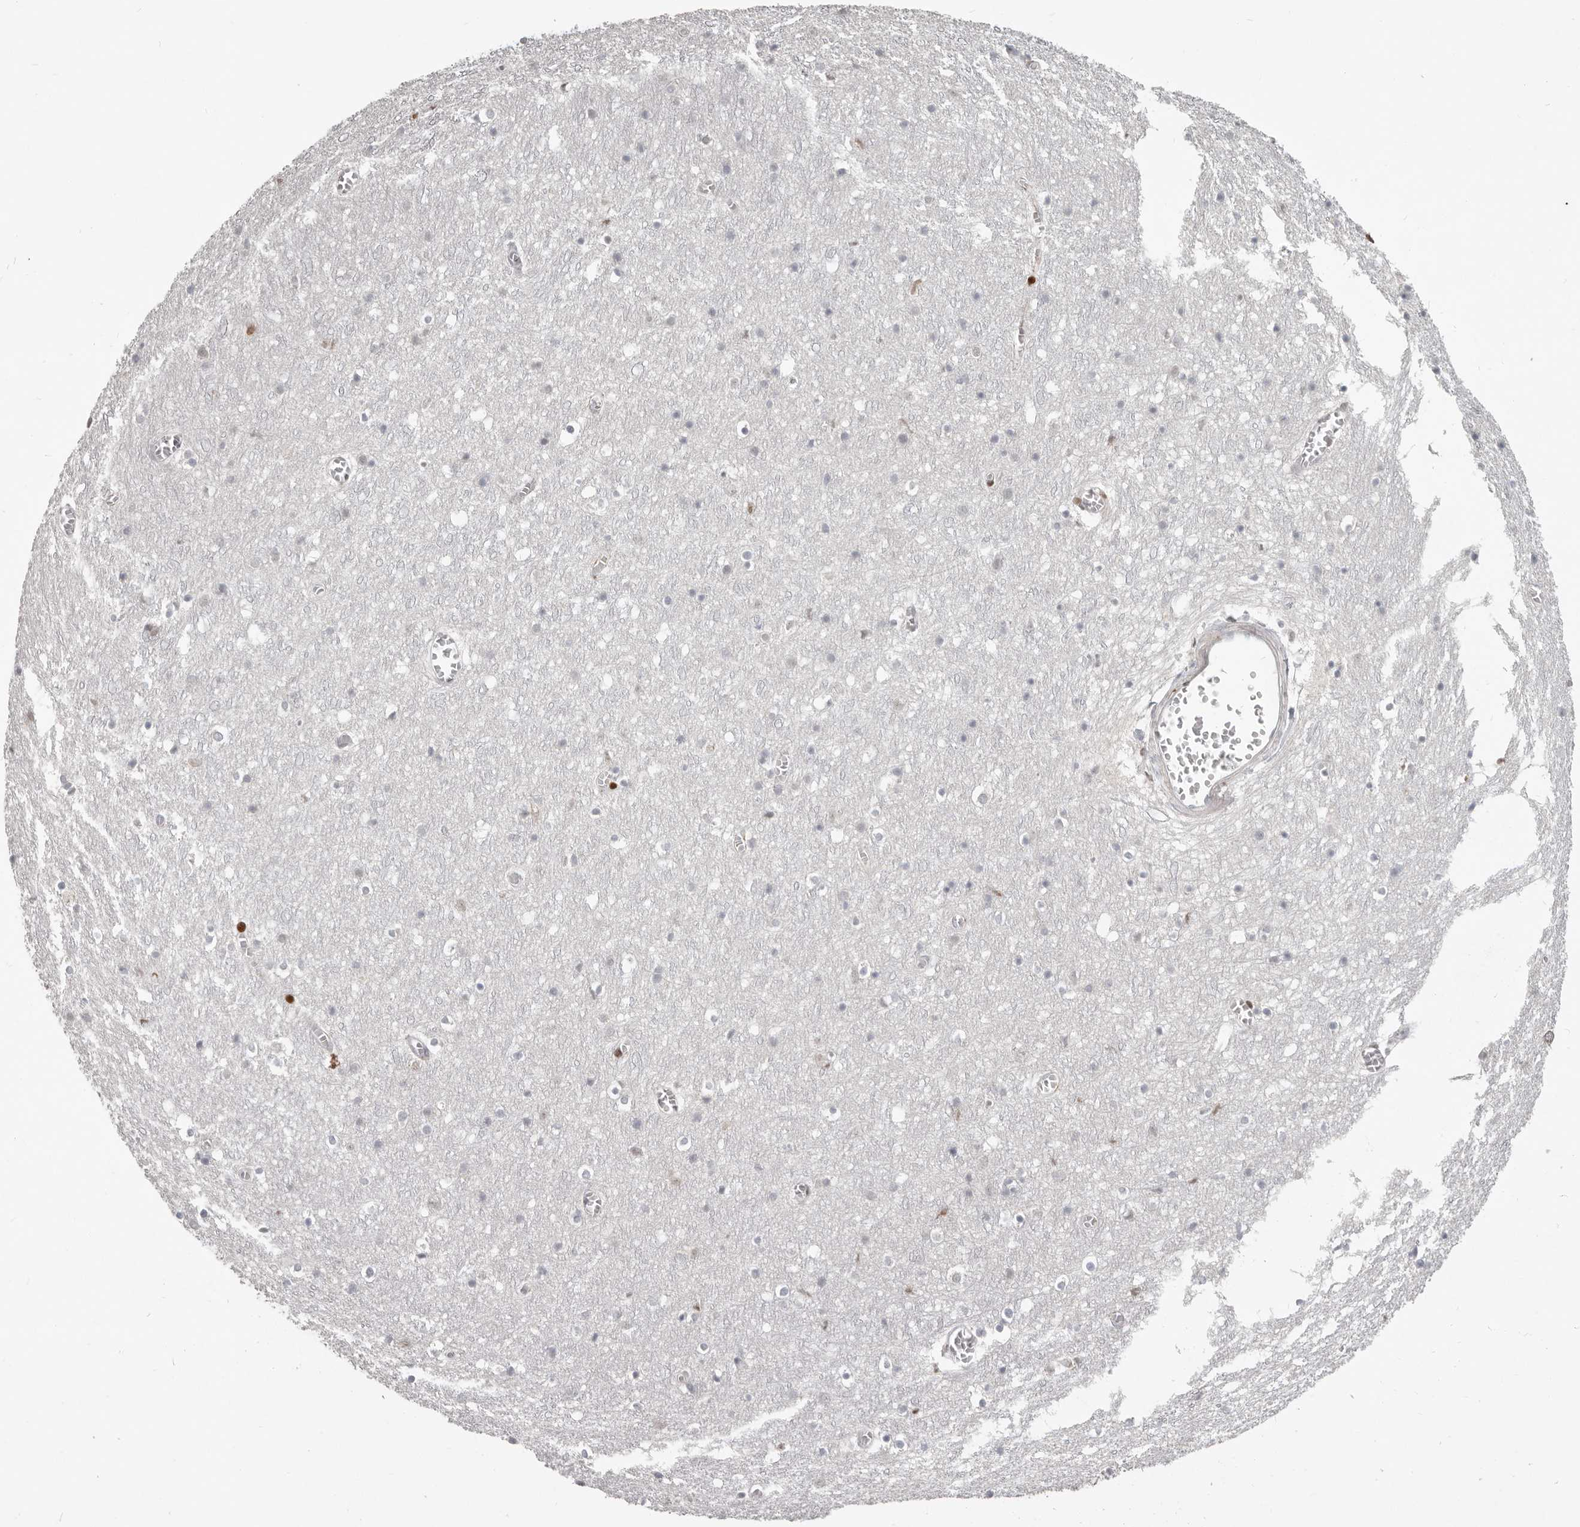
{"staining": {"intensity": "weak", "quantity": "25%-75%", "location": "cytoplasmic/membranous"}, "tissue": "cerebral cortex", "cell_type": "Endothelial cells", "image_type": "normal", "snomed": [{"axis": "morphology", "description": "Normal tissue, NOS"}, {"axis": "topography", "description": "Cerebral cortex"}], "caption": "Normal cerebral cortex reveals weak cytoplasmic/membranous staining in approximately 25%-75% of endothelial cells, visualized by immunohistochemistry. (DAB (3,3'-diaminobenzidine) = brown stain, brightfield microscopy at high magnification).", "gene": "SRP19", "patient": {"sex": "female", "age": 64}}